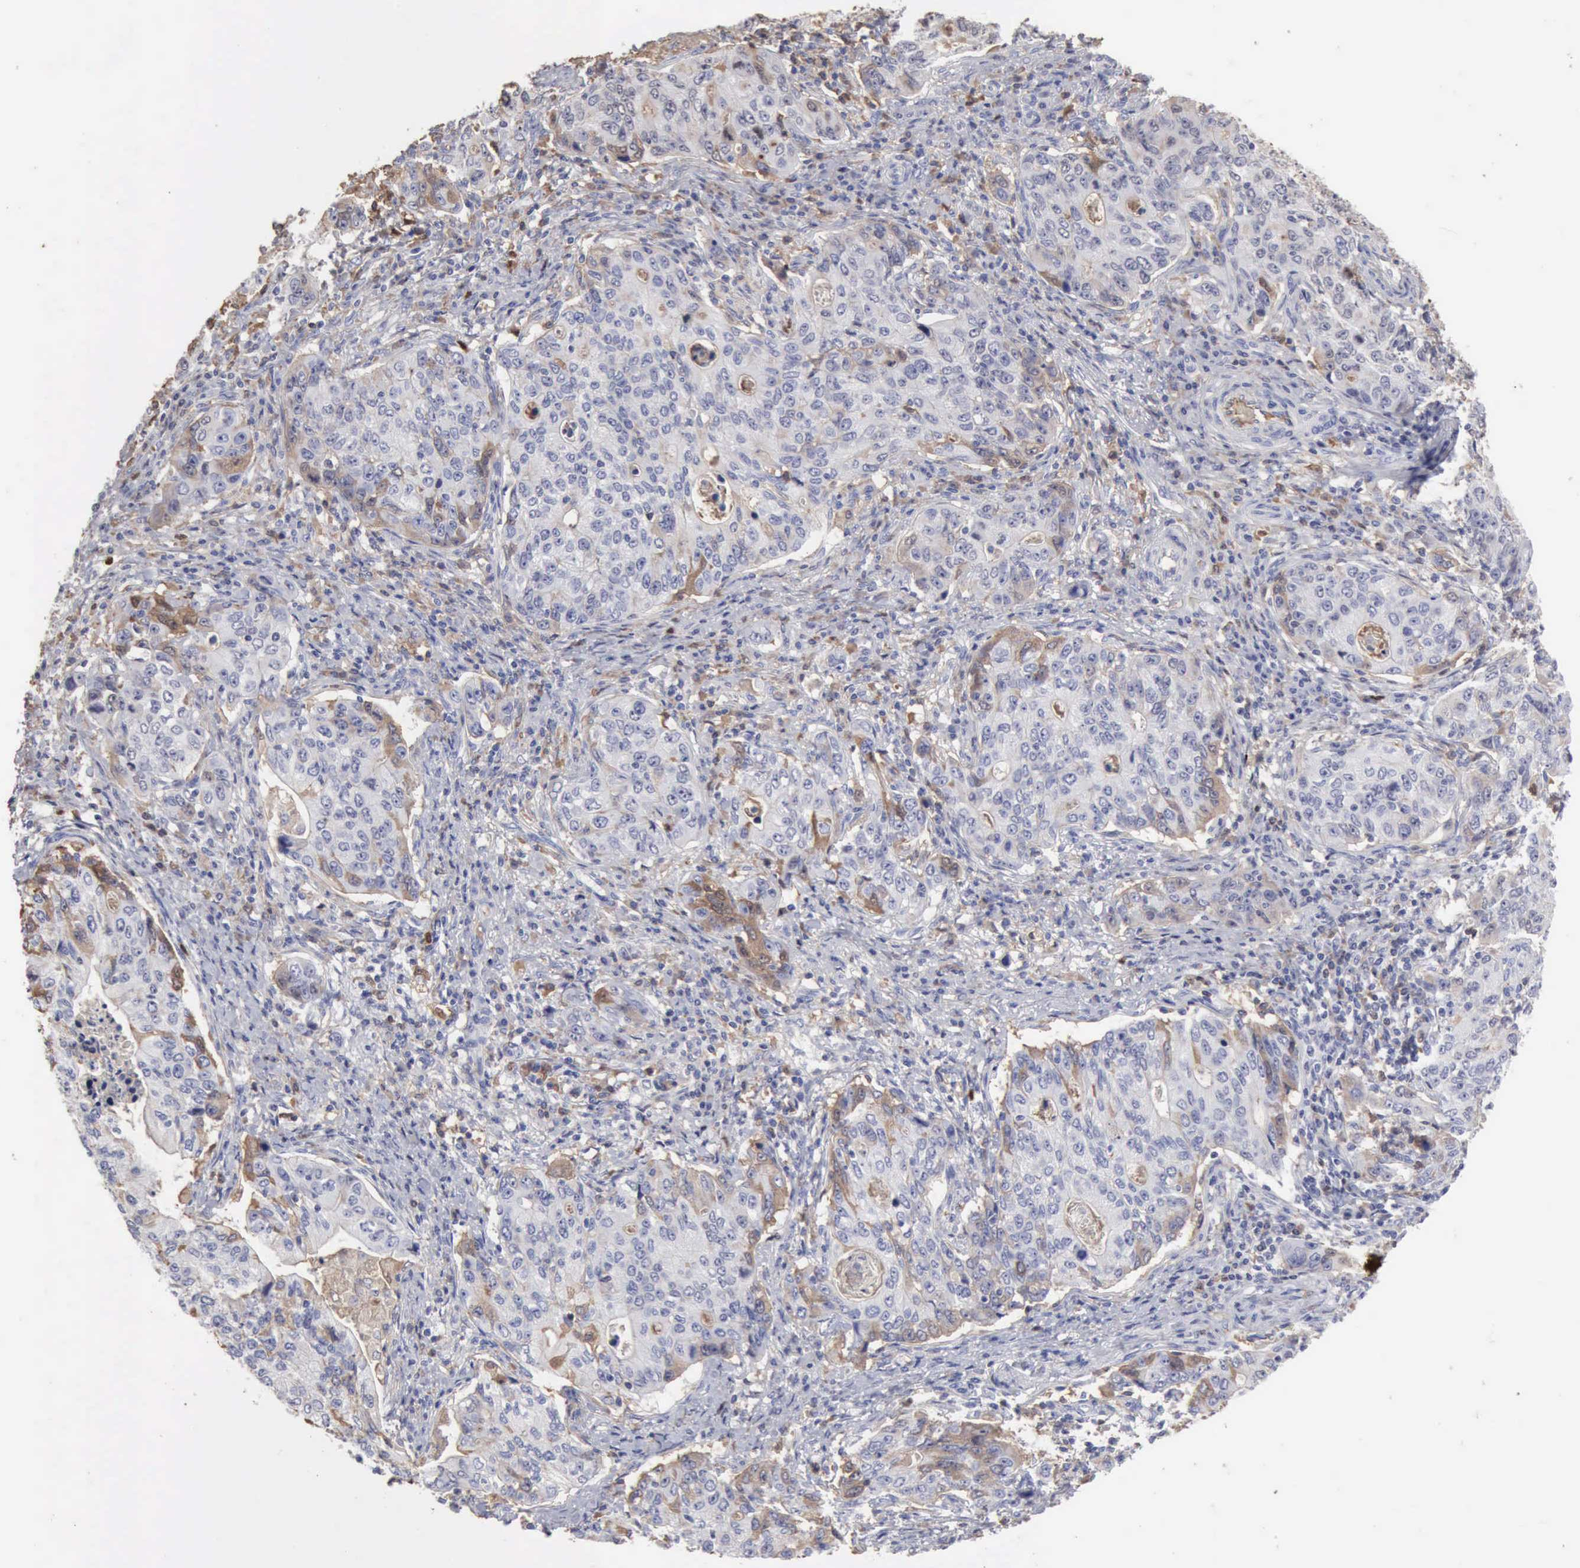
{"staining": {"intensity": "weak", "quantity": "<25%", "location": "cytoplasmic/membranous"}, "tissue": "stomach cancer", "cell_type": "Tumor cells", "image_type": "cancer", "snomed": [{"axis": "morphology", "description": "Adenocarcinoma, NOS"}, {"axis": "topography", "description": "Esophagus"}, {"axis": "topography", "description": "Stomach"}], "caption": "Human adenocarcinoma (stomach) stained for a protein using immunohistochemistry demonstrates no staining in tumor cells.", "gene": "SERPINA1", "patient": {"sex": "male", "age": 74}}